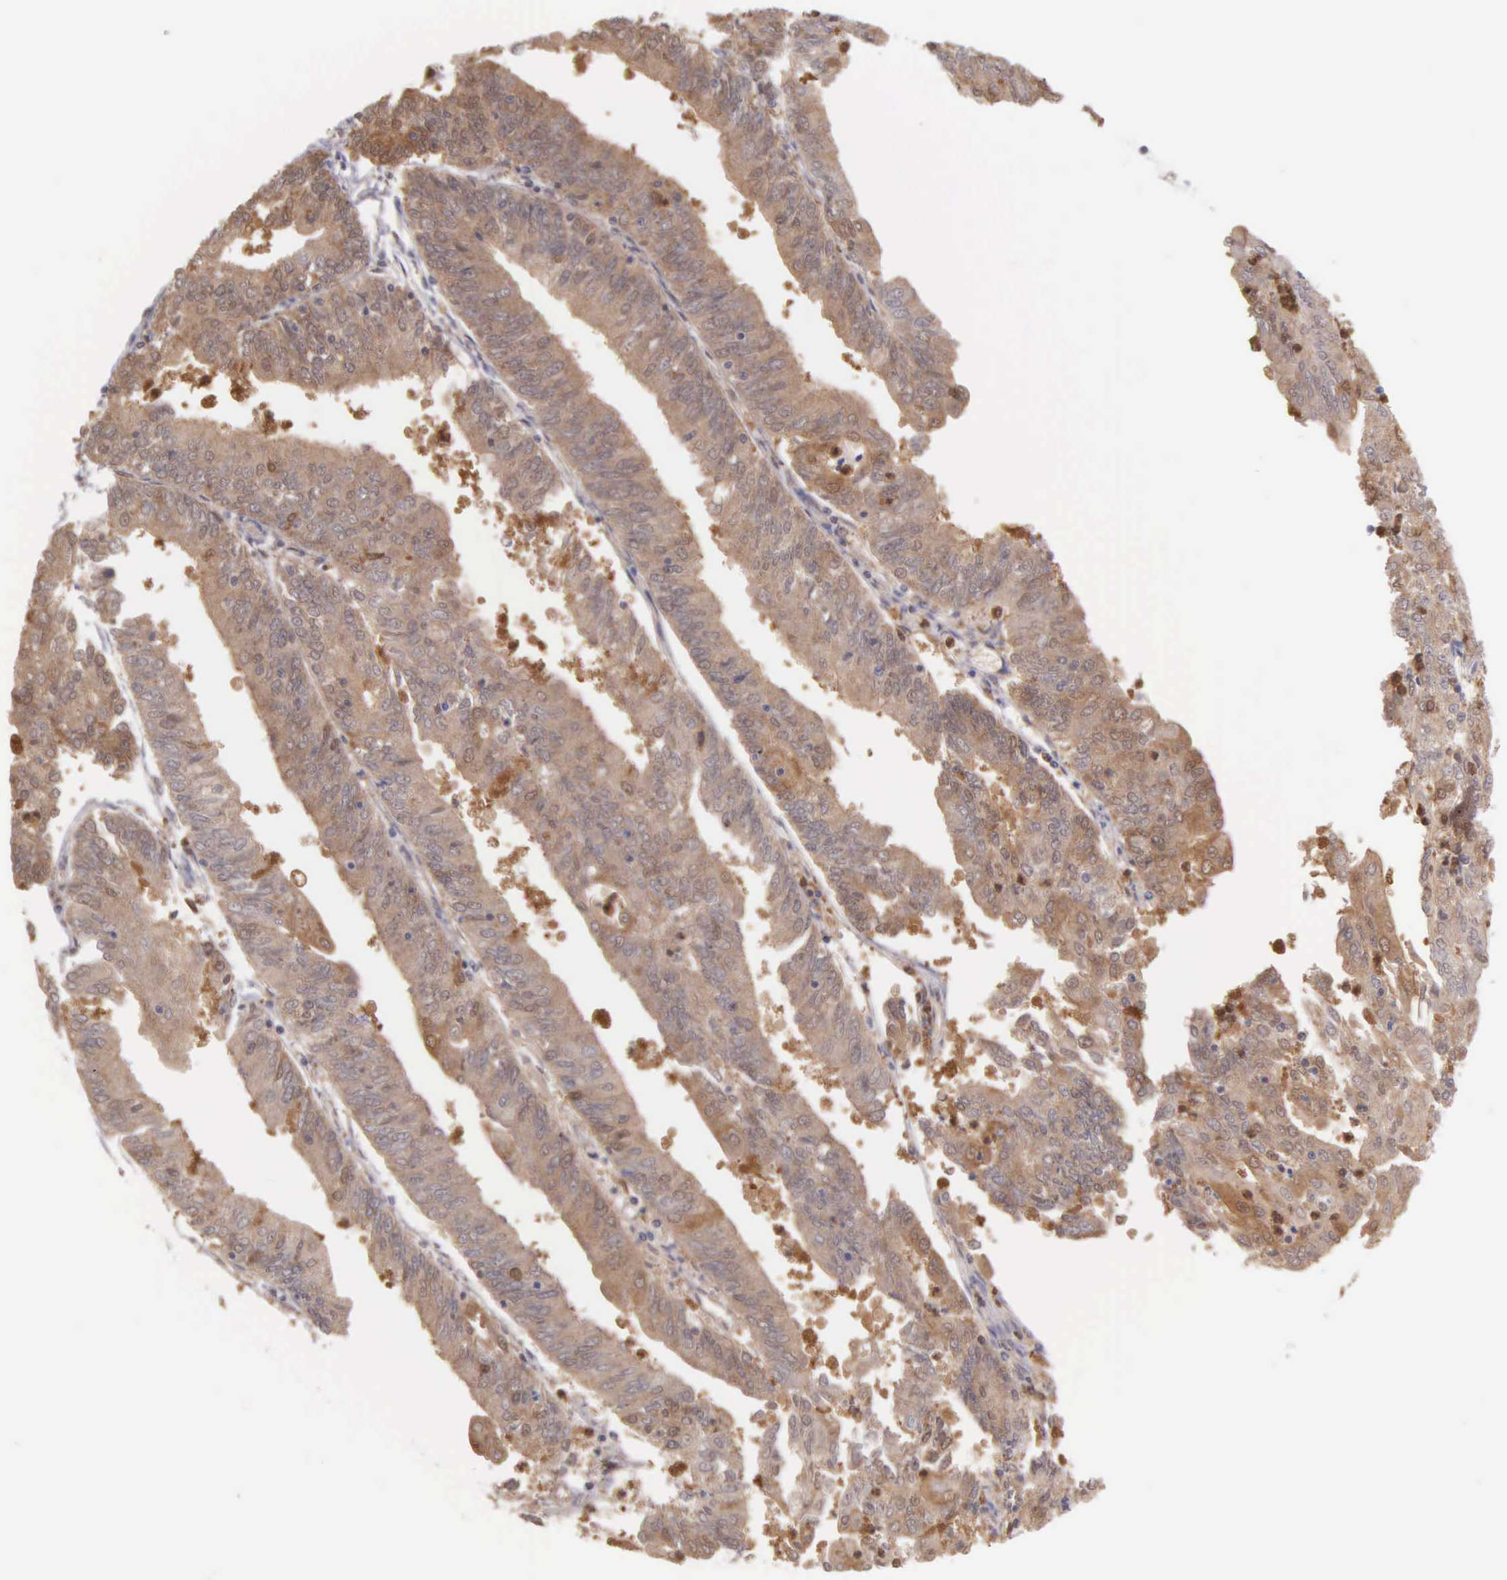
{"staining": {"intensity": "moderate", "quantity": ">75%", "location": "cytoplasmic/membranous"}, "tissue": "endometrial cancer", "cell_type": "Tumor cells", "image_type": "cancer", "snomed": [{"axis": "morphology", "description": "Adenocarcinoma, NOS"}, {"axis": "topography", "description": "Endometrium"}], "caption": "Protein analysis of adenocarcinoma (endometrial) tissue exhibits moderate cytoplasmic/membranous expression in approximately >75% of tumor cells. (DAB IHC, brown staining for protein, blue staining for nuclei).", "gene": "BID", "patient": {"sex": "female", "age": 79}}